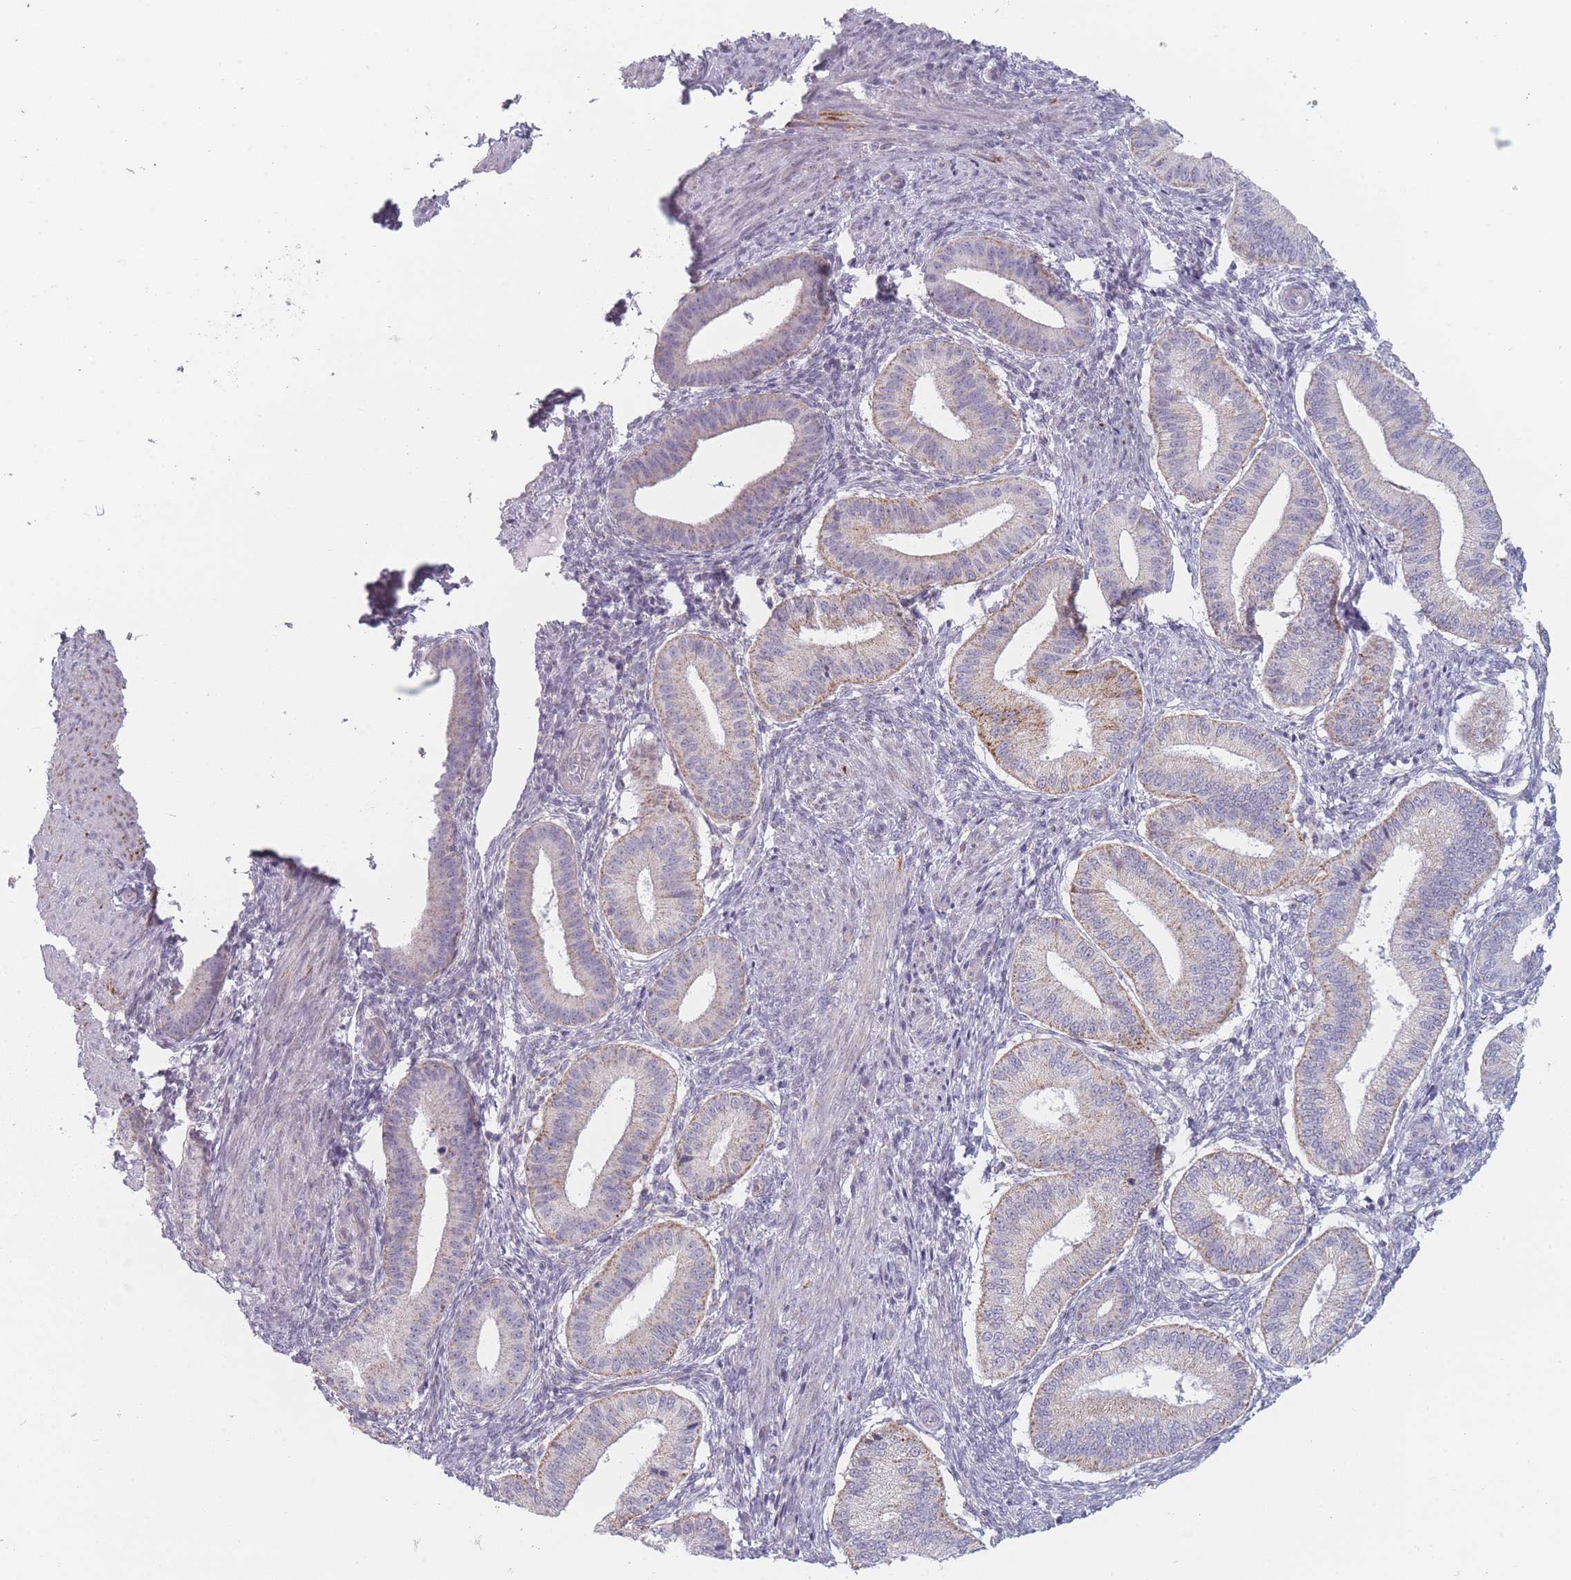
{"staining": {"intensity": "negative", "quantity": "none", "location": "none"}, "tissue": "endometrium", "cell_type": "Cells in endometrial stroma", "image_type": "normal", "snomed": [{"axis": "morphology", "description": "Normal tissue, NOS"}, {"axis": "topography", "description": "Endometrium"}], "caption": "IHC histopathology image of unremarkable endometrium: human endometrium stained with DAB displays no significant protein positivity in cells in endometrial stroma.", "gene": "DCHS1", "patient": {"sex": "female", "age": 39}}